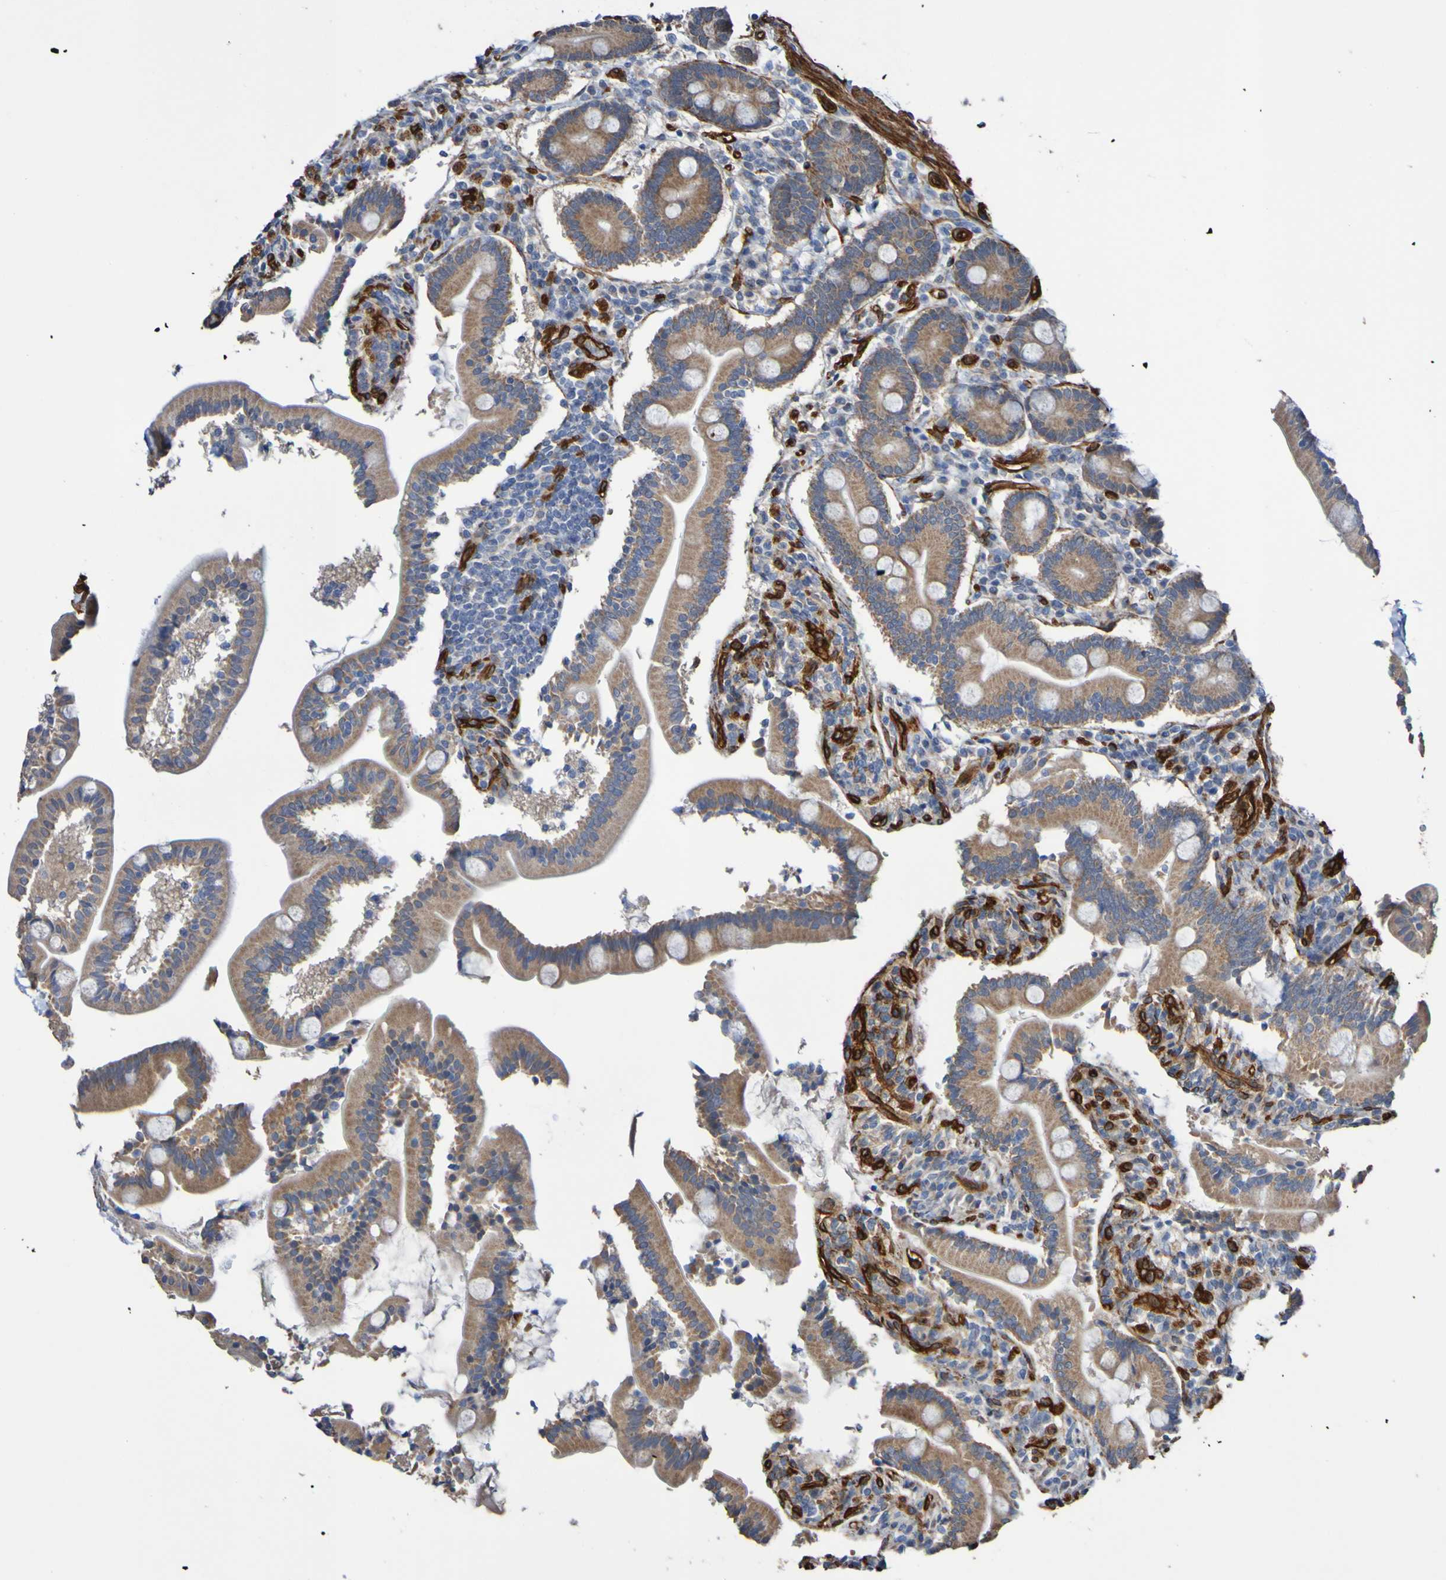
{"staining": {"intensity": "moderate", "quantity": ">75%", "location": "cytoplasmic/membranous"}, "tissue": "duodenum", "cell_type": "Glandular cells", "image_type": "normal", "snomed": [{"axis": "morphology", "description": "Normal tissue, NOS"}, {"axis": "topography", "description": "Duodenum"}], "caption": "Immunohistochemical staining of unremarkable human duodenum shows >75% levels of moderate cytoplasmic/membranous protein expression in about >75% of glandular cells.", "gene": "ELMOD3", "patient": {"sex": "male", "age": 54}}